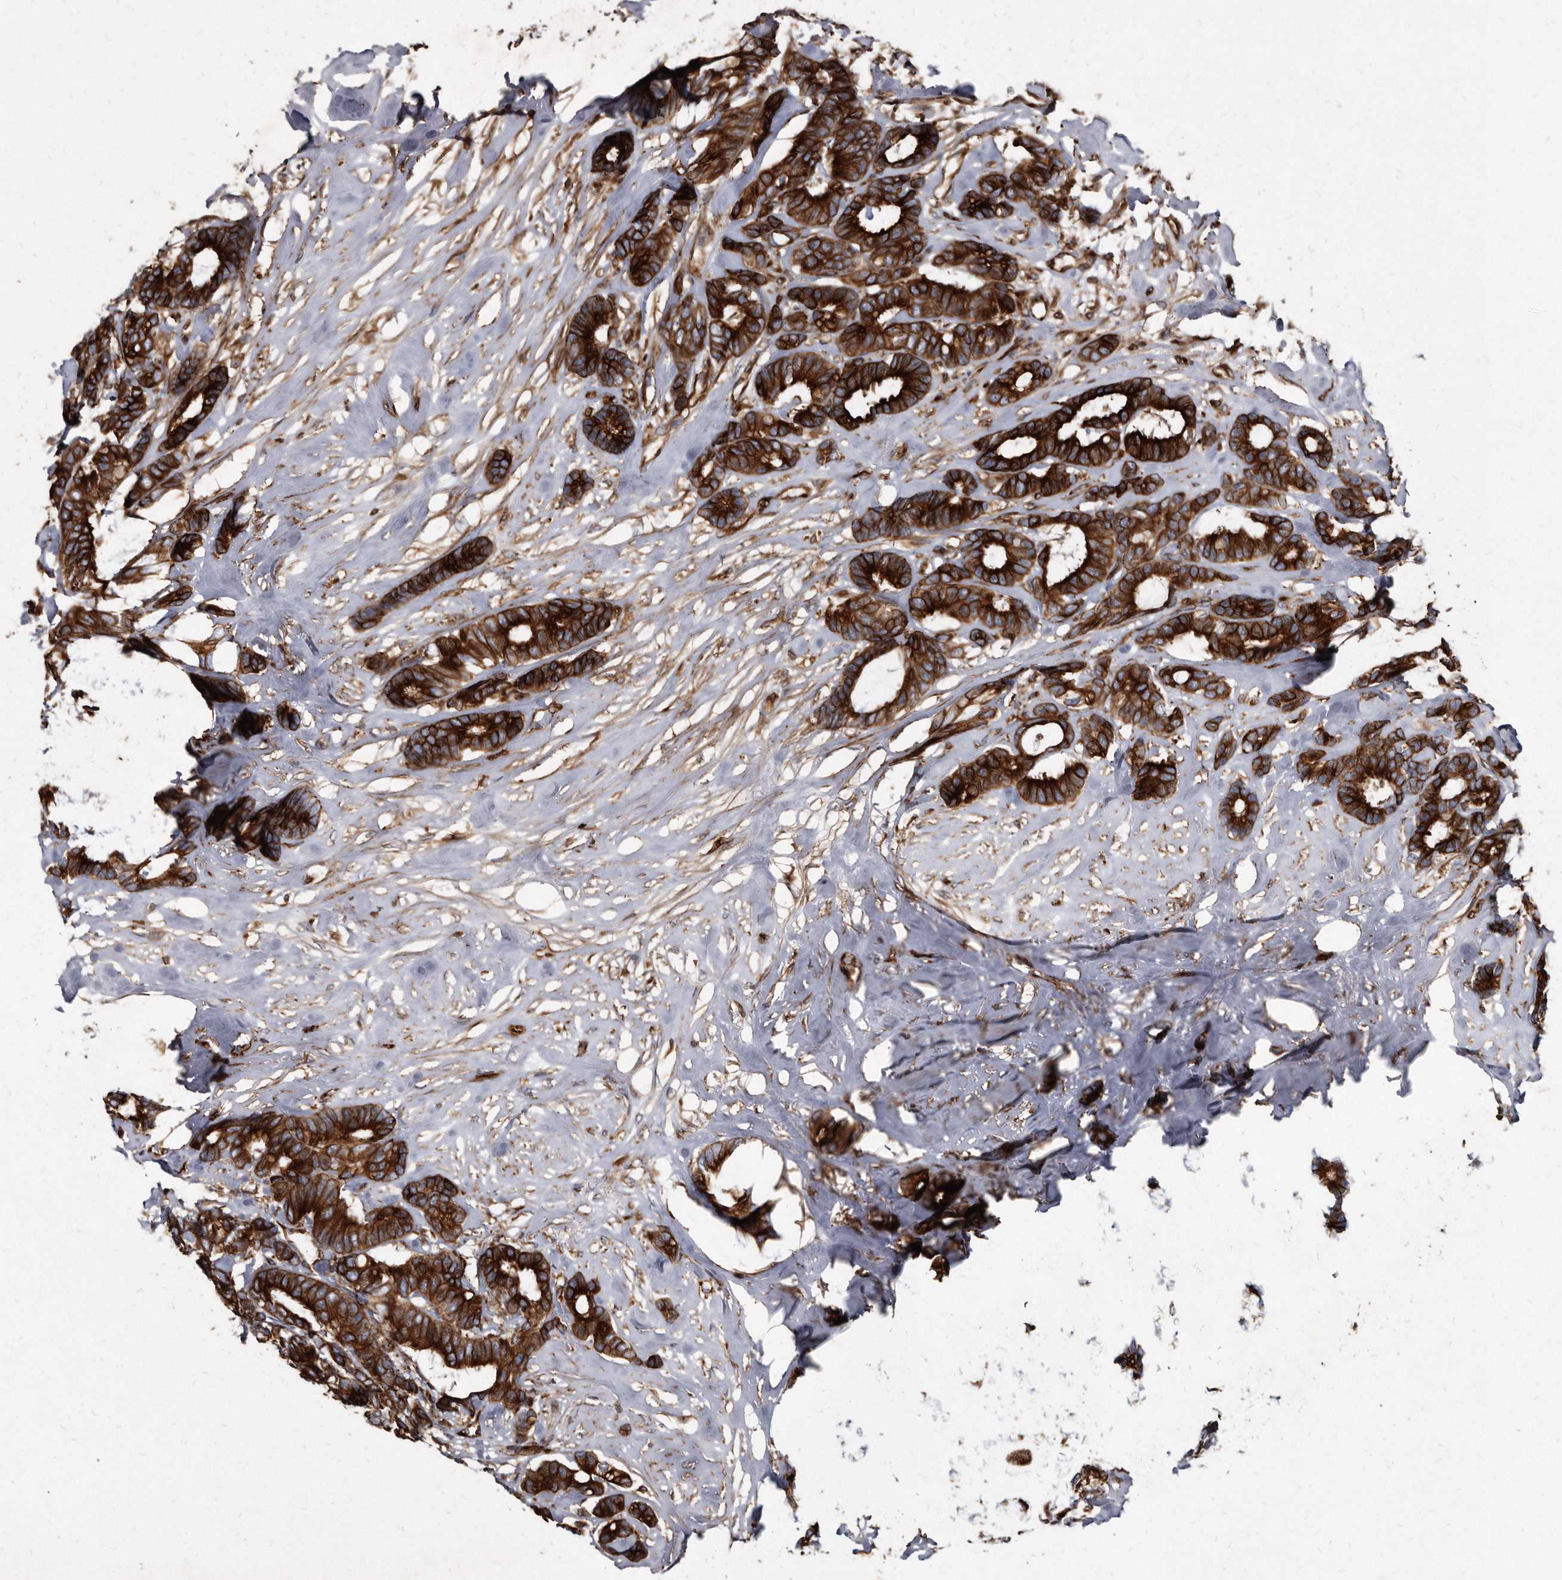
{"staining": {"intensity": "strong", "quantity": ">75%", "location": "cytoplasmic/membranous"}, "tissue": "breast cancer", "cell_type": "Tumor cells", "image_type": "cancer", "snomed": [{"axis": "morphology", "description": "Duct carcinoma"}, {"axis": "topography", "description": "Breast"}], "caption": "Protein staining exhibits strong cytoplasmic/membranous positivity in about >75% of tumor cells in breast cancer (invasive ductal carcinoma).", "gene": "KCTD20", "patient": {"sex": "female", "age": 87}}